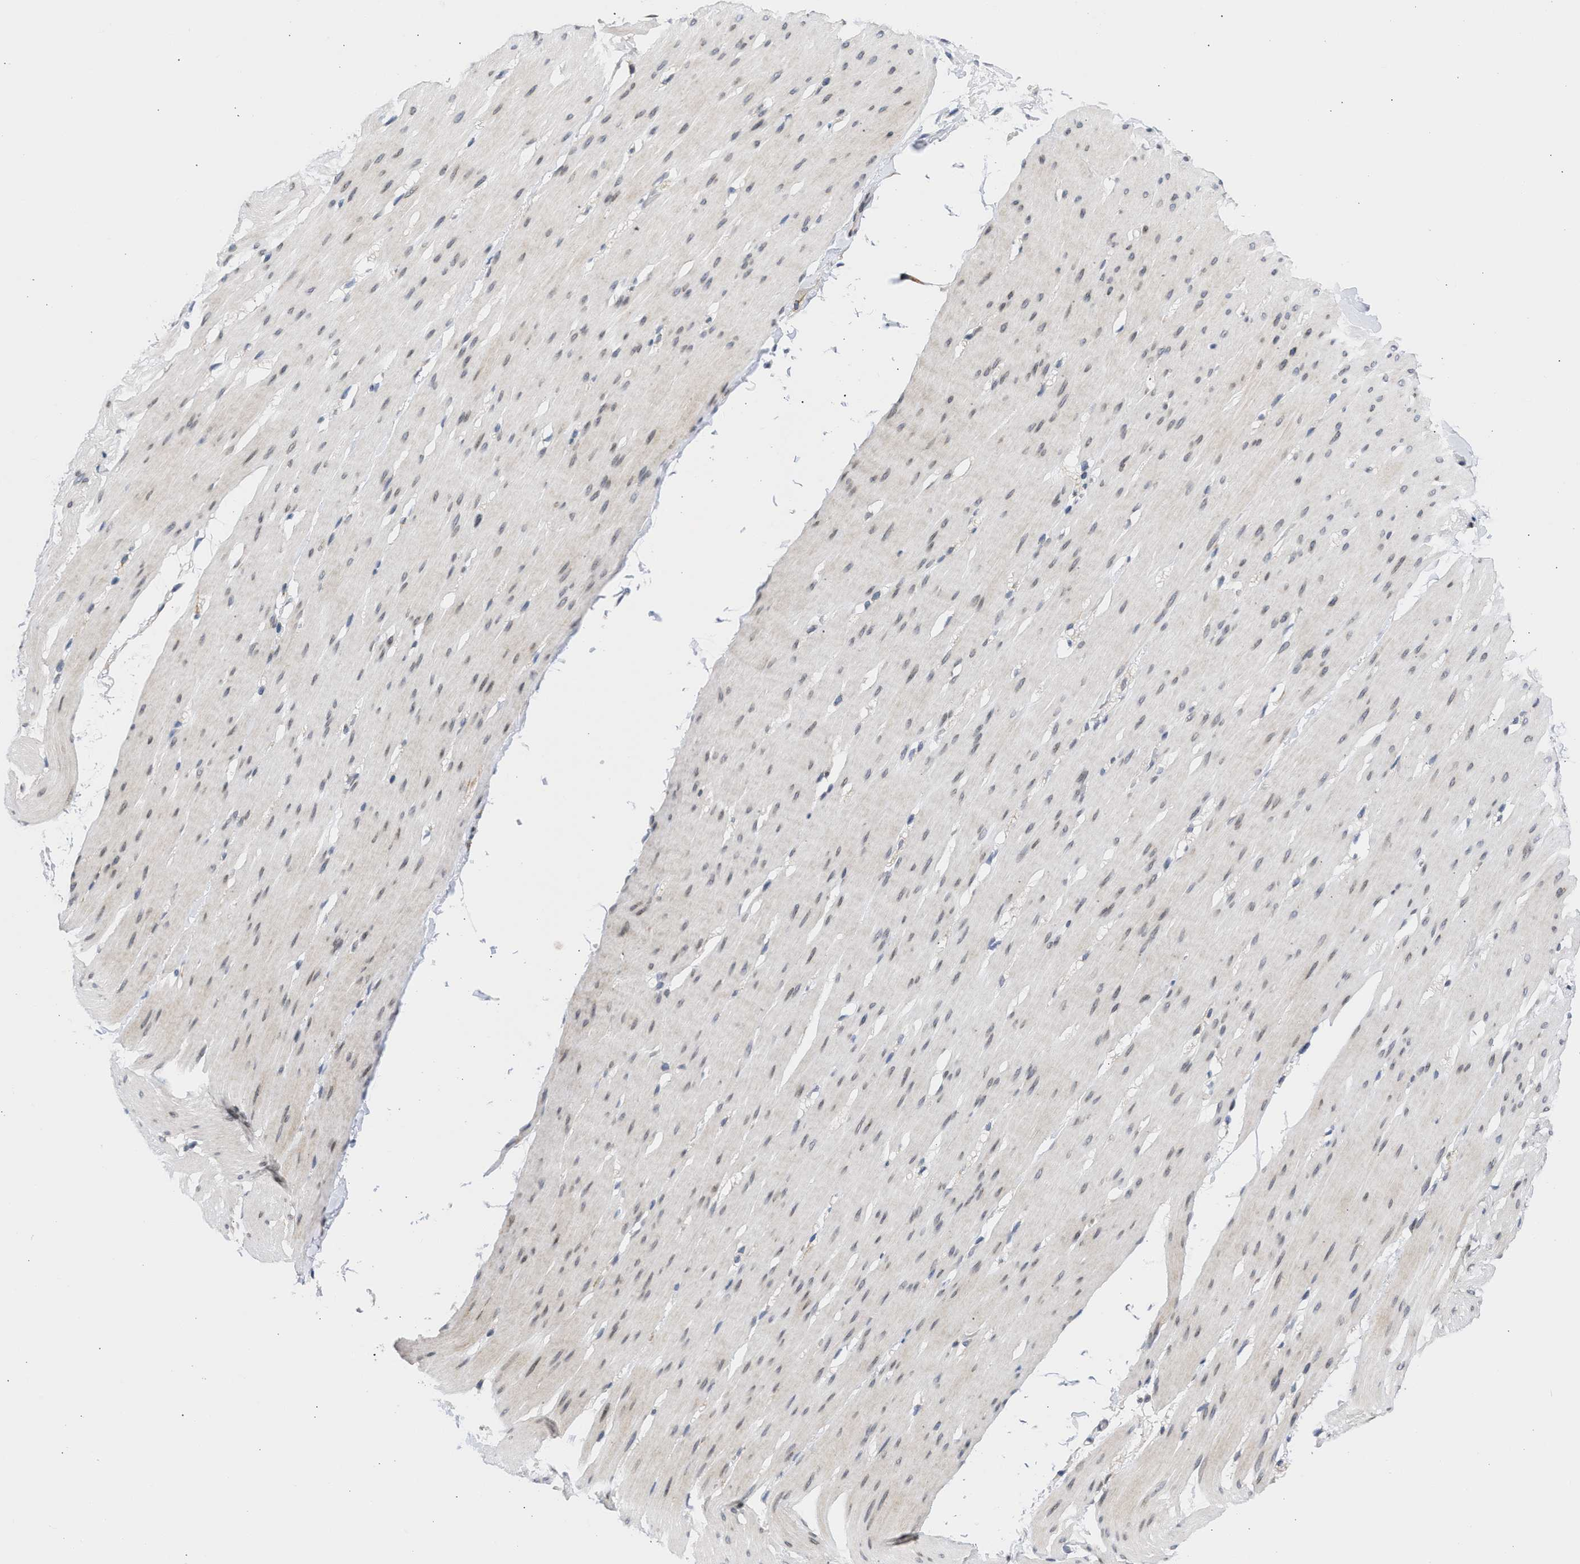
{"staining": {"intensity": "weak", "quantity": ">75%", "location": "nuclear"}, "tissue": "smooth muscle", "cell_type": "Smooth muscle cells", "image_type": "normal", "snomed": [{"axis": "morphology", "description": "Normal tissue, NOS"}, {"axis": "topography", "description": "Smooth muscle"}, {"axis": "topography", "description": "Colon"}], "caption": "The image displays immunohistochemical staining of benign smooth muscle. There is weak nuclear expression is appreciated in about >75% of smooth muscle cells.", "gene": "NUP35", "patient": {"sex": "male", "age": 67}}